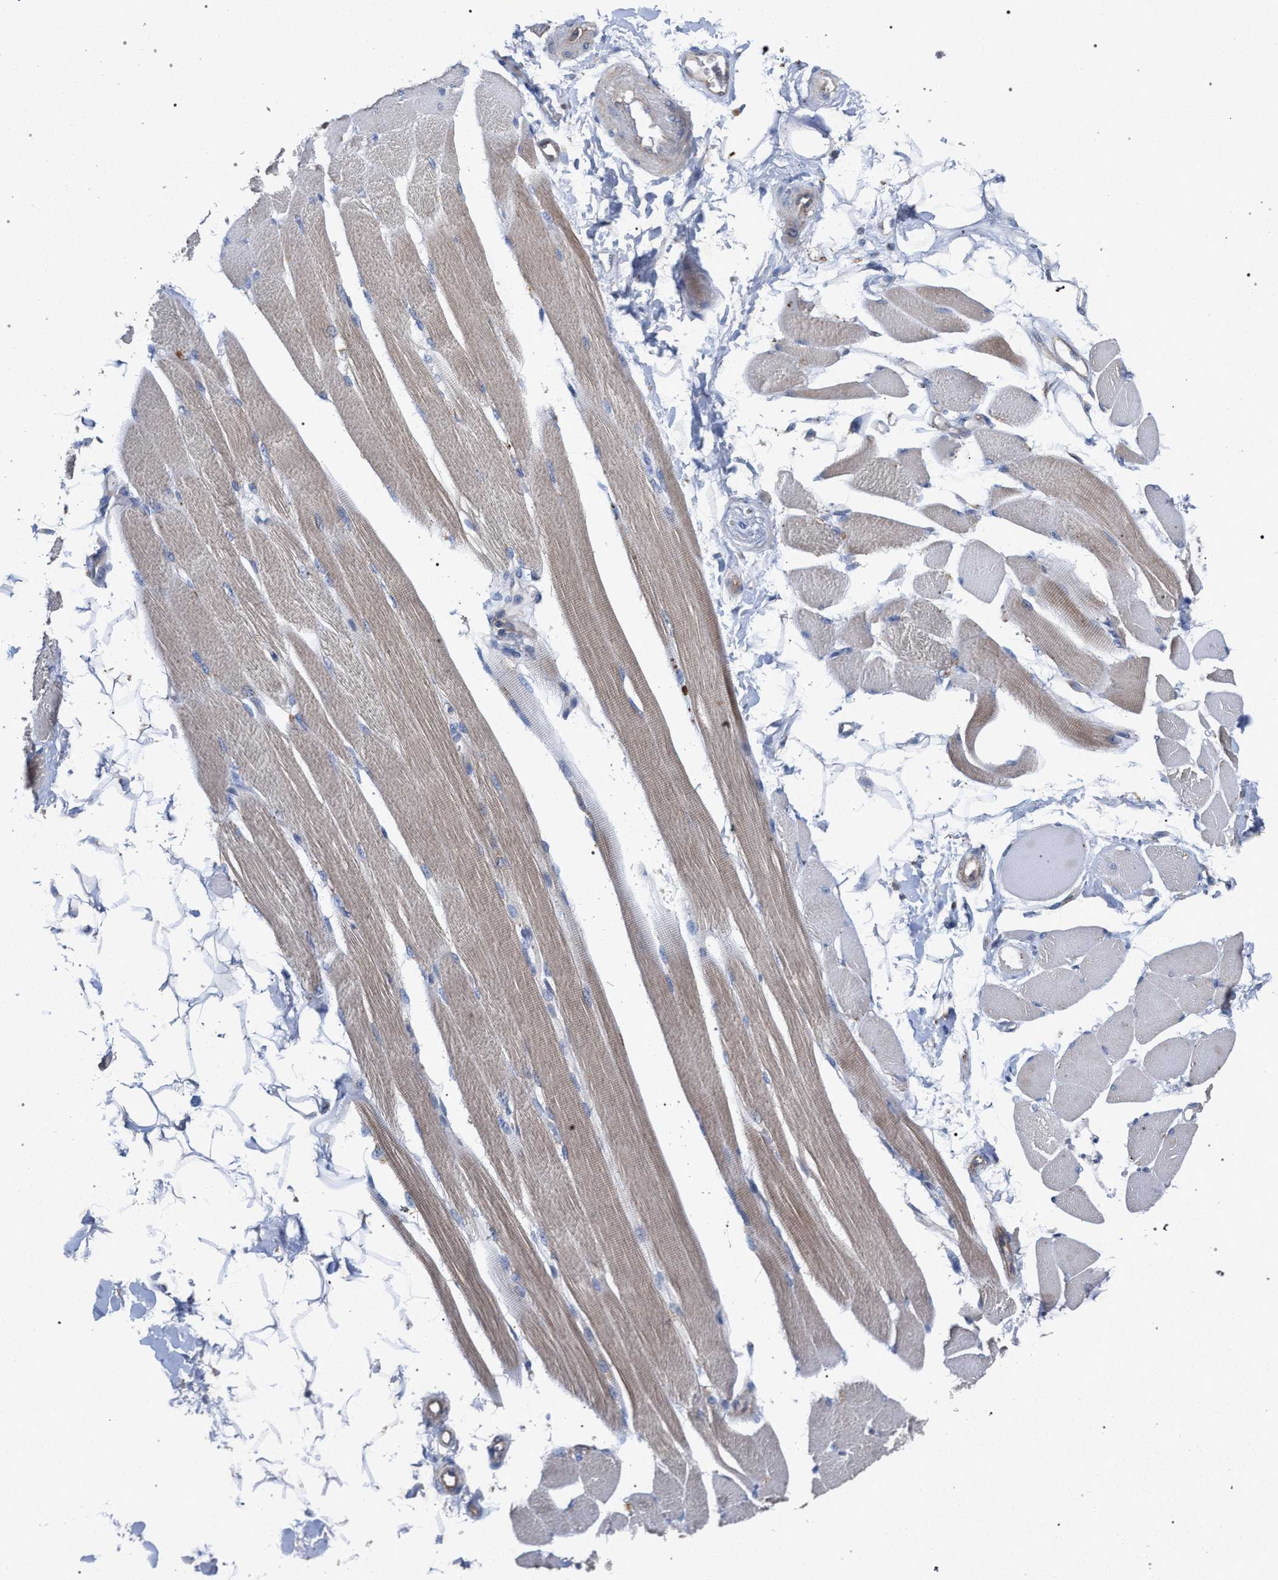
{"staining": {"intensity": "weak", "quantity": "25%-75%", "location": "cytoplasmic/membranous"}, "tissue": "skeletal muscle", "cell_type": "Myocytes", "image_type": "normal", "snomed": [{"axis": "morphology", "description": "Normal tissue, NOS"}, {"axis": "topography", "description": "Skeletal muscle"}, {"axis": "topography", "description": "Peripheral nerve tissue"}], "caption": "Immunohistochemistry histopathology image of unremarkable skeletal muscle stained for a protein (brown), which exhibits low levels of weak cytoplasmic/membranous expression in about 25%-75% of myocytes.", "gene": "BCL2L12", "patient": {"sex": "female", "age": 84}}